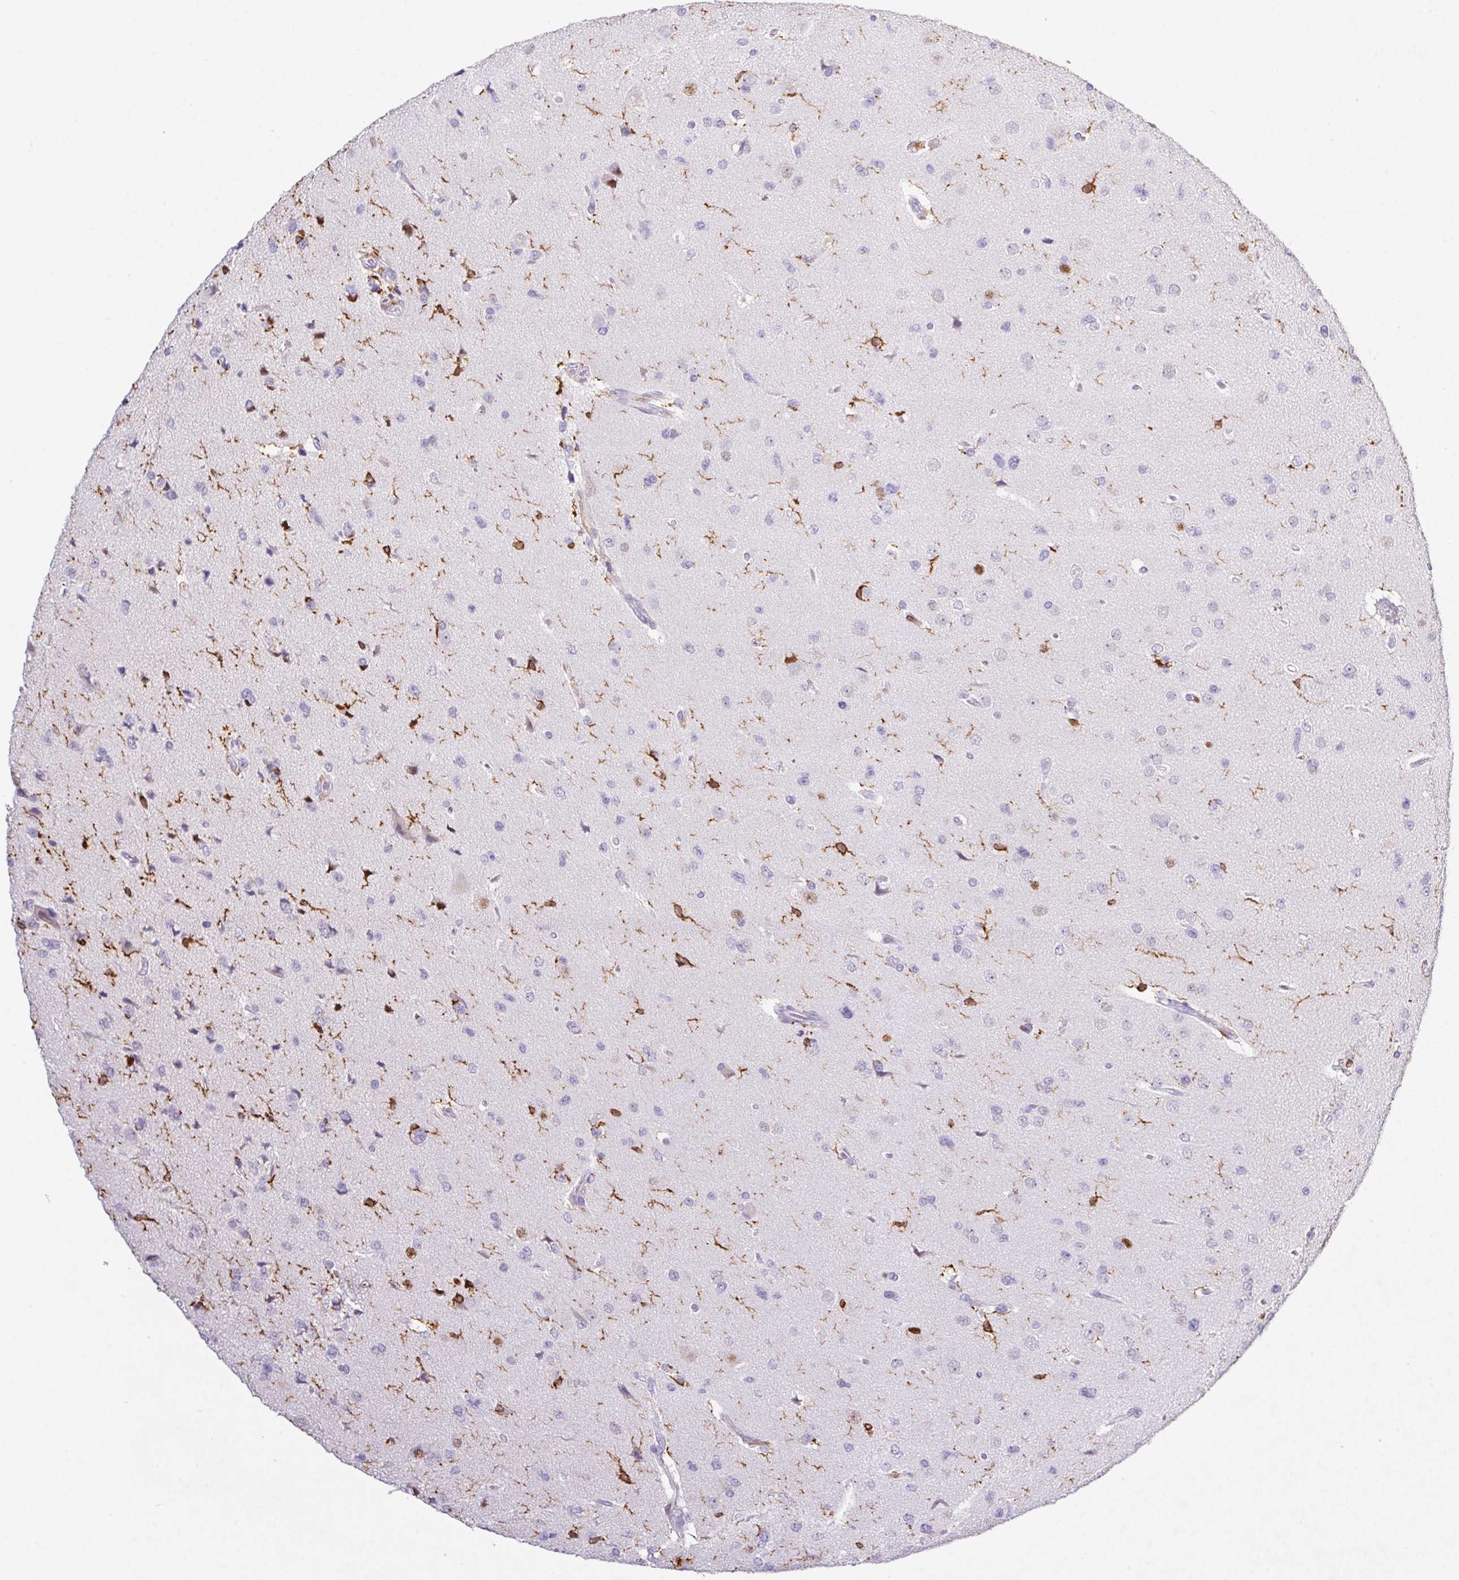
{"staining": {"intensity": "negative", "quantity": "none", "location": "none"}, "tissue": "glioma", "cell_type": "Tumor cells", "image_type": "cancer", "snomed": [{"axis": "morphology", "description": "Glioma, malignant, Low grade"}, {"axis": "topography", "description": "Brain"}], "caption": "This is a photomicrograph of immunohistochemistry staining of glioma, which shows no staining in tumor cells.", "gene": "APBB1IP", "patient": {"sex": "female", "age": 55}}